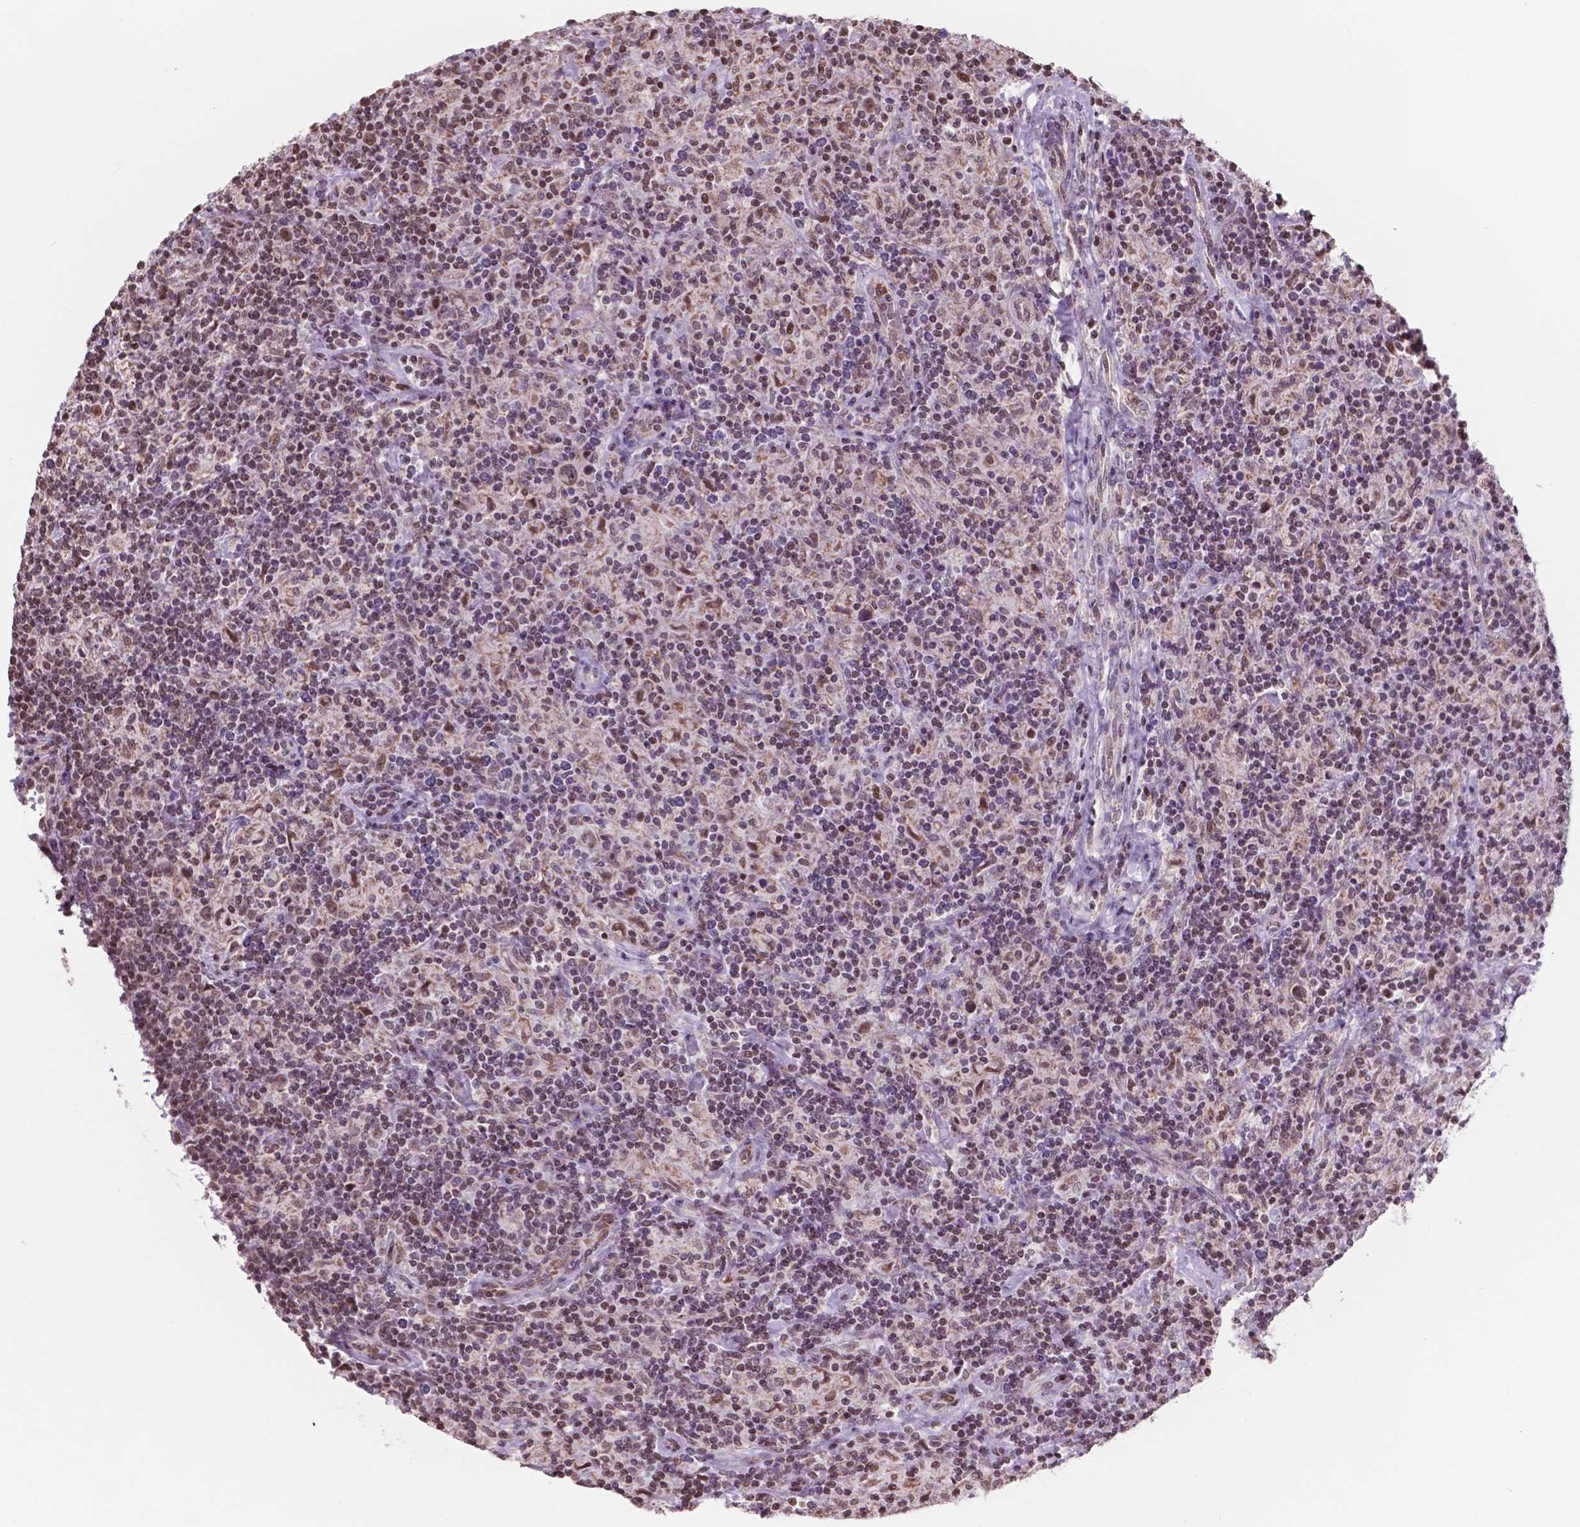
{"staining": {"intensity": "negative", "quantity": "none", "location": "none"}, "tissue": "lymphoma", "cell_type": "Tumor cells", "image_type": "cancer", "snomed": [{"axis": "morphology", "description": "Hodgkin's disease, NOS"}, {"axis": "topography", "description": "Lymph node"}], "caption": "DAB (3,3'-diaminobenzidine) immunohistochemical staining of human lymphoma exhibits no significant expression in tumor cells.", "gene": "NDUFA10", "patient": {"sex": "male", "age": 70}}